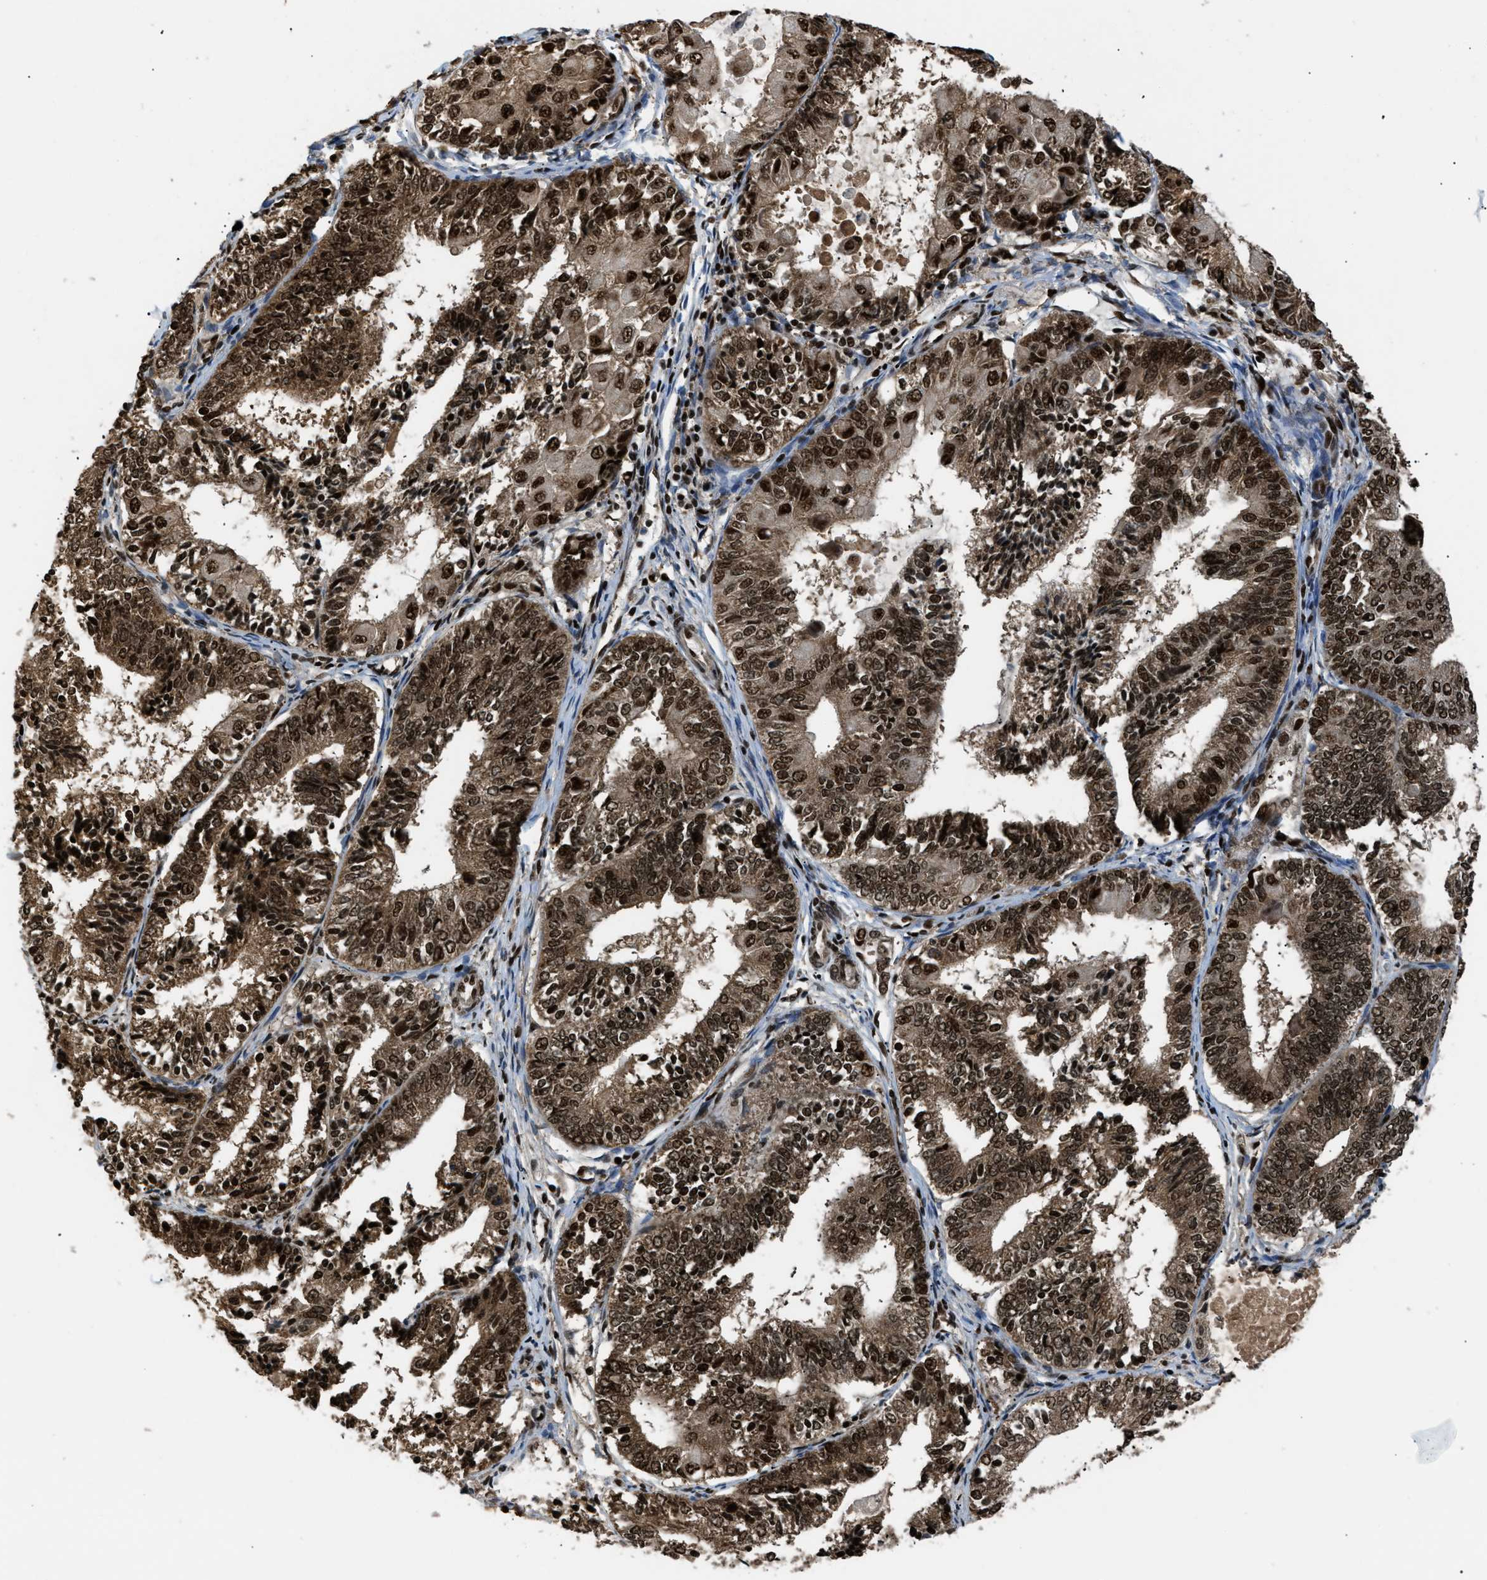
{"staining": {"intensity": "strong", "quantity": ">75%", "location": "cytoplasmic/membranous,nuclear"}, "tissue": "endometrial cancer", "cell_type": "Tumor cells", "image_type": "cancer", "snomed": [{"axis": "morphology", "description": "Adenocarcinoma, NOS"}, {"axis": "topography", "description": "Endometrium"}], "caption": "Endometrial adenocarcinoma stained with DAB IHC shows high levels of strong cytoplasmic/membranous and nuclear expression in approximately >75% of tumor cells.", "gene": "RBM5", "patient": {"sex": "female", "age": 81}}